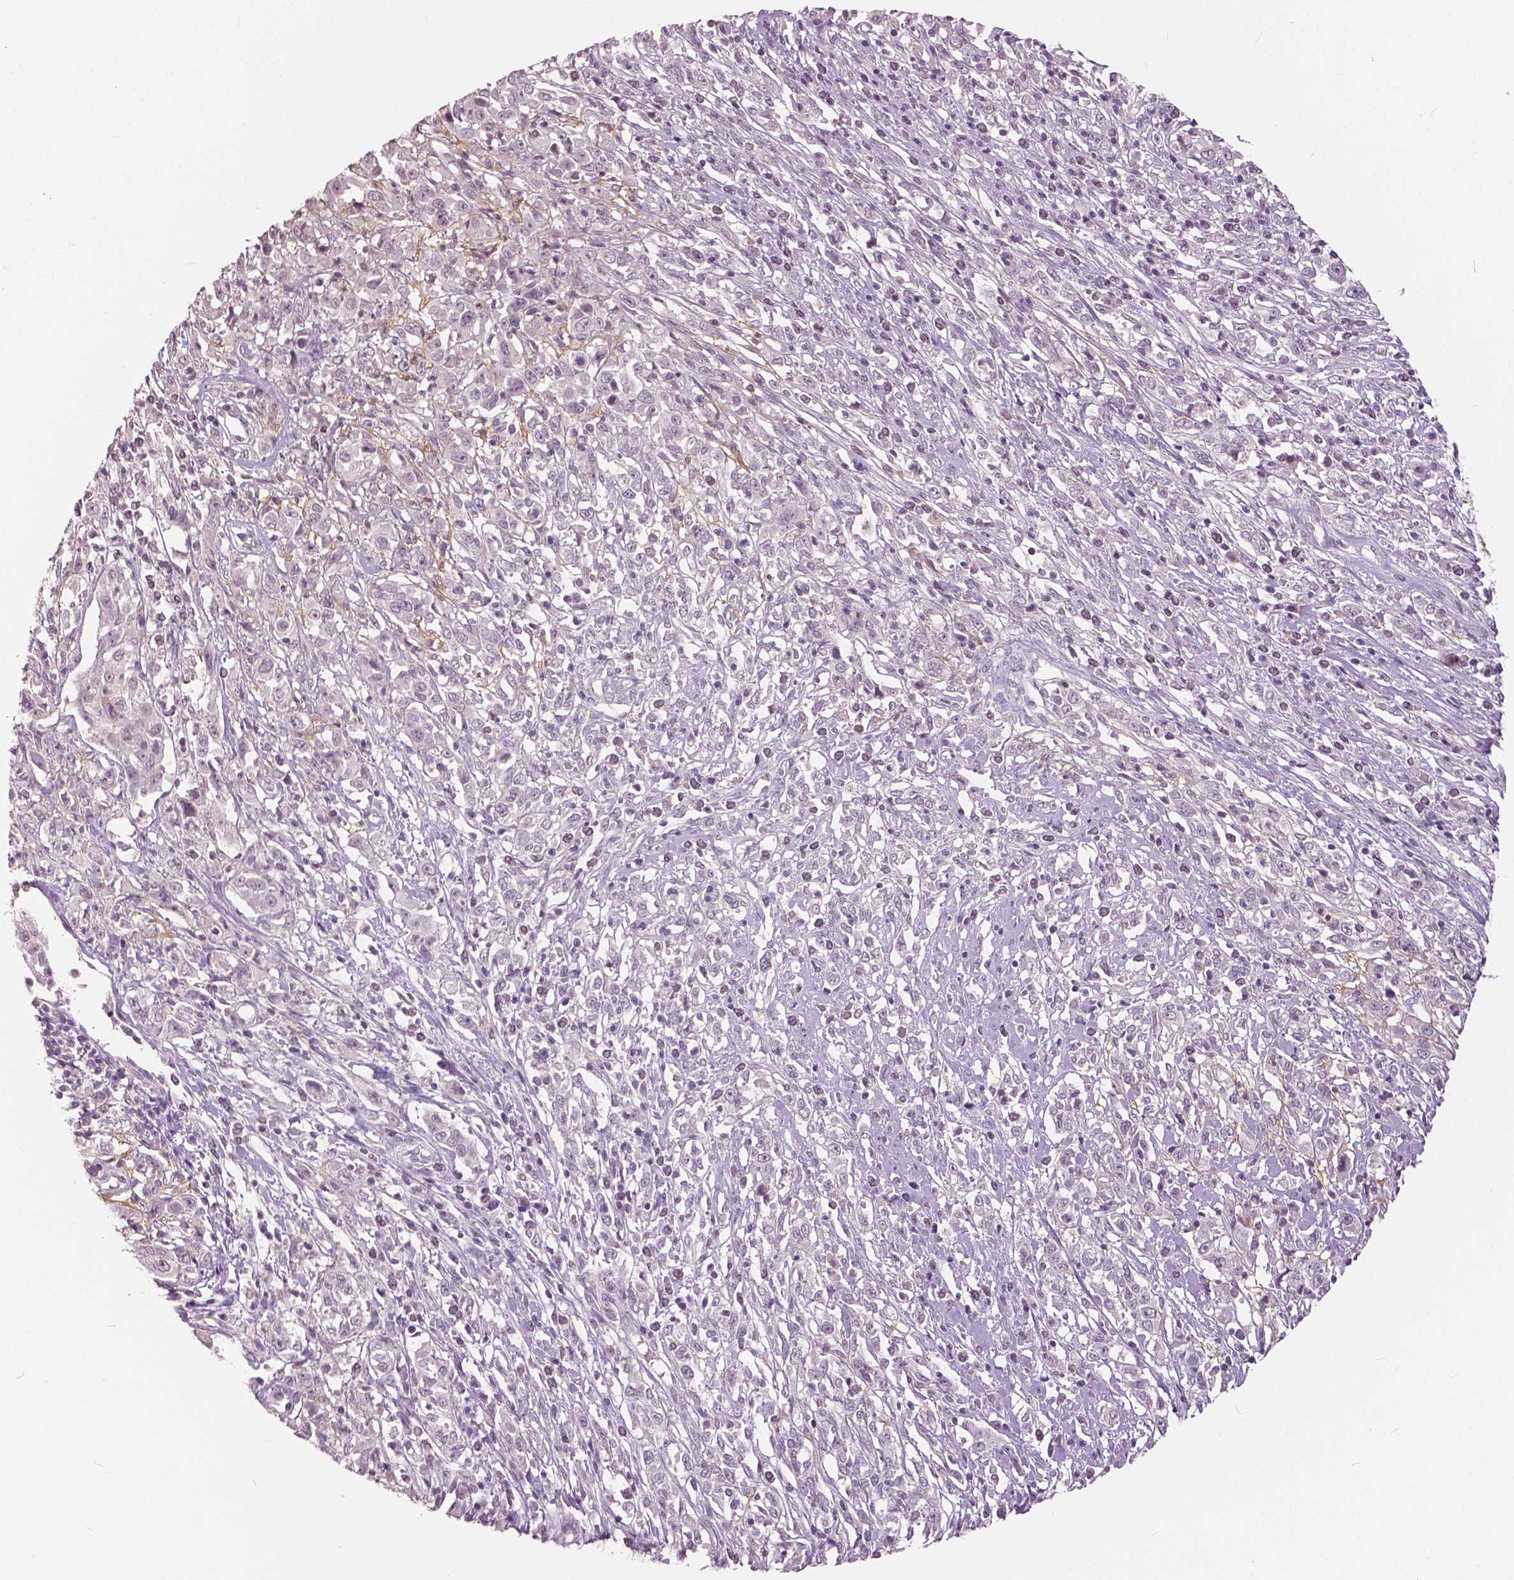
{"staining": {"intensity": "negative", "quantity": "none", "location": "none"}, "tissue": "cervical cancer", "cell_type": "Tumor cells", "image_type": "cancer", "snomed": [{"axis": "morphology", "description": "Adenocarcinoma, NOS"}, {"axis": "topography", "description": "Cervix"}], "caption": "Adenocarcinoma (cervical) was stained to show a protein in brown. There is no significant expression in tumor cells.", "gene": "NANOG", "patient": {"sex": "female", "age": 40}}